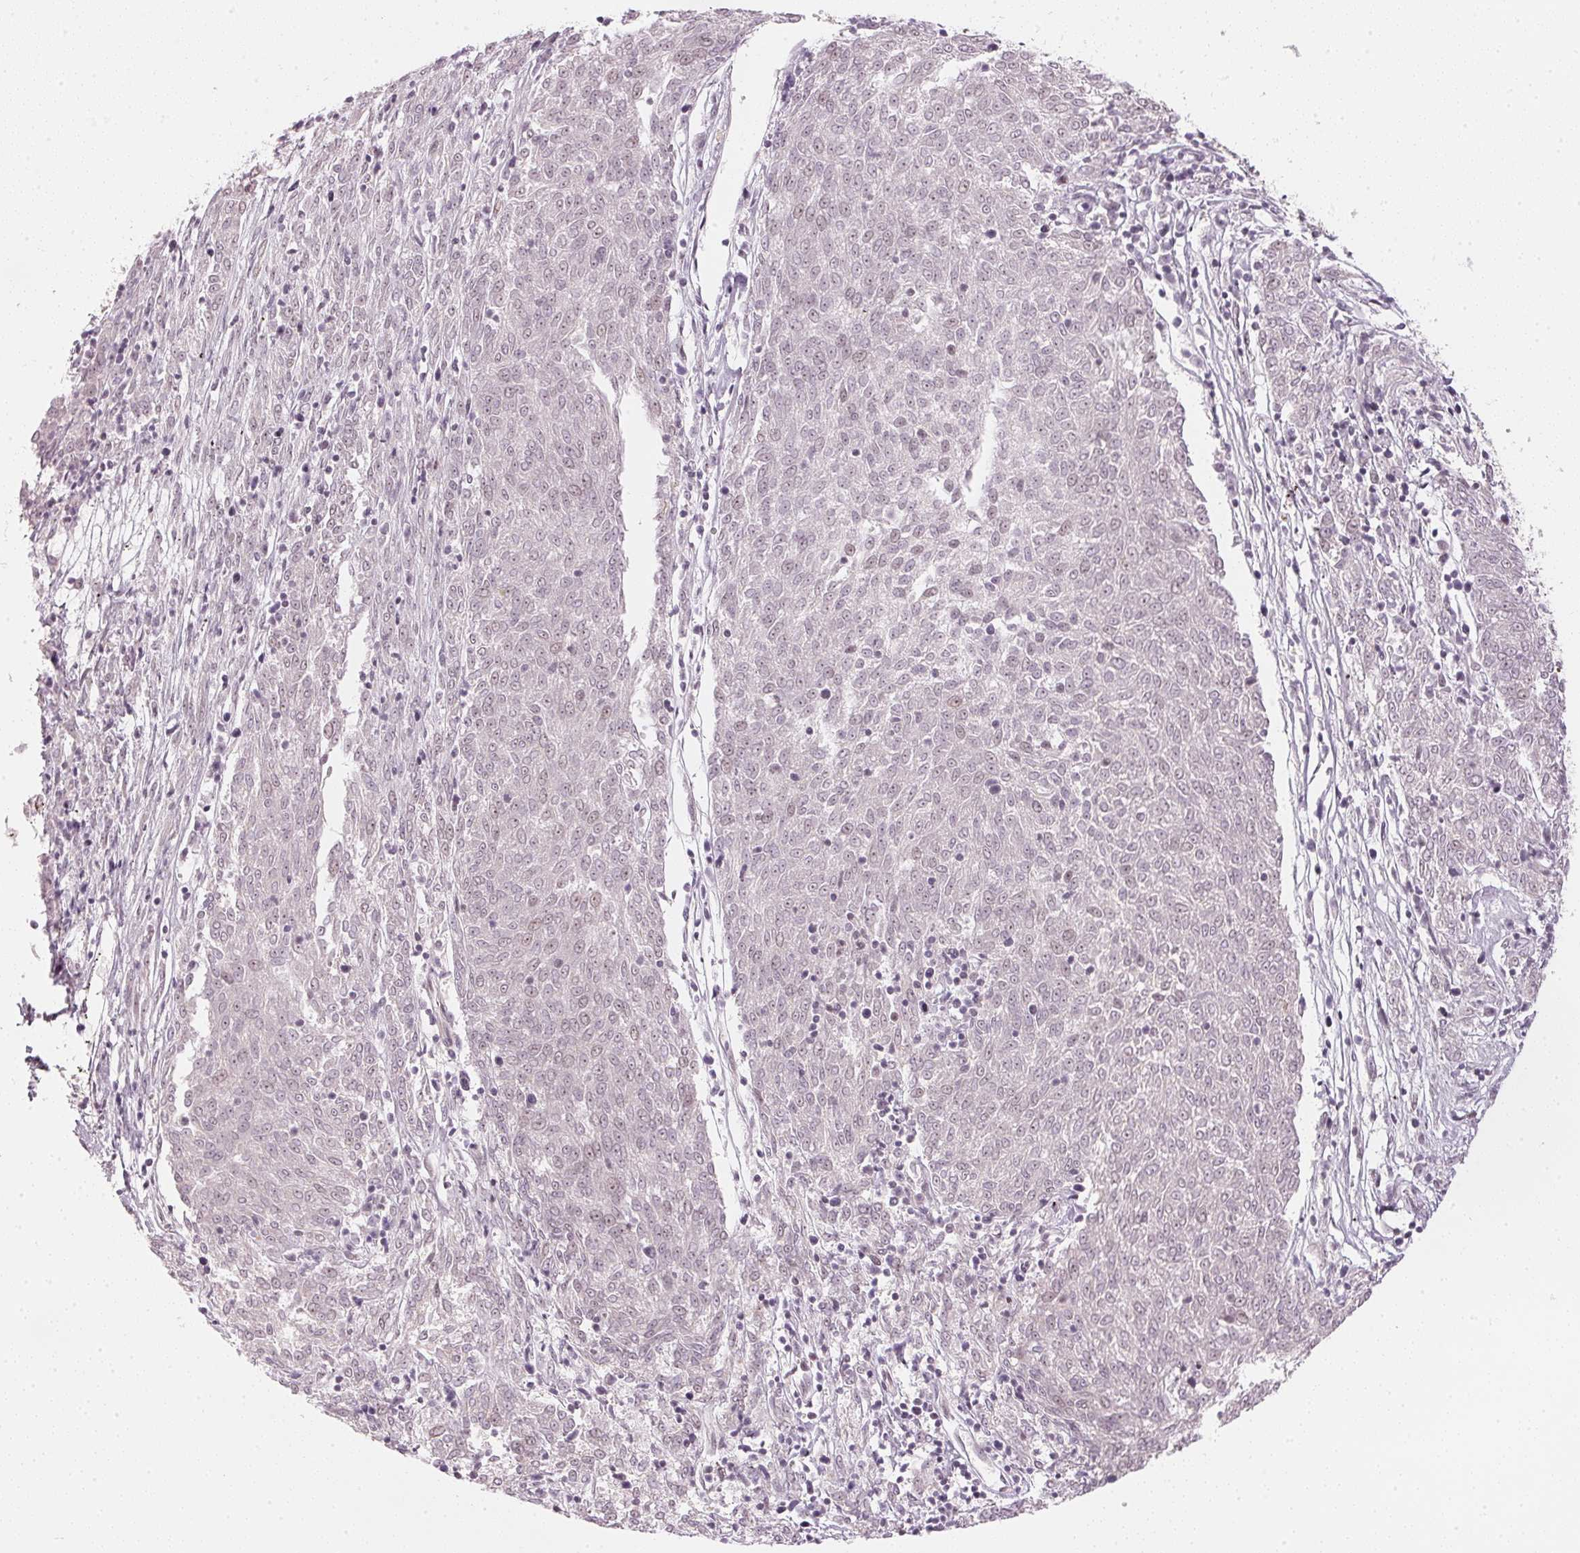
{"staining": {"intensity": "negative", "quantity": "none", "location": "none"}, "tissue": "melanoma", "cell_type": "Tumor cells", "image_type": "cancer", "snomed": [{"axis": "morphology", "description": "Malignant melanoma, NOS"}, {"axis": "topography", "description": "Skin"}], "caption": "Melanoma was stained to show a protein in brown. There is no significant expression in tumor cells.", "gene": "KAT6A", "patient": {"sex": "female", "age": 72}}